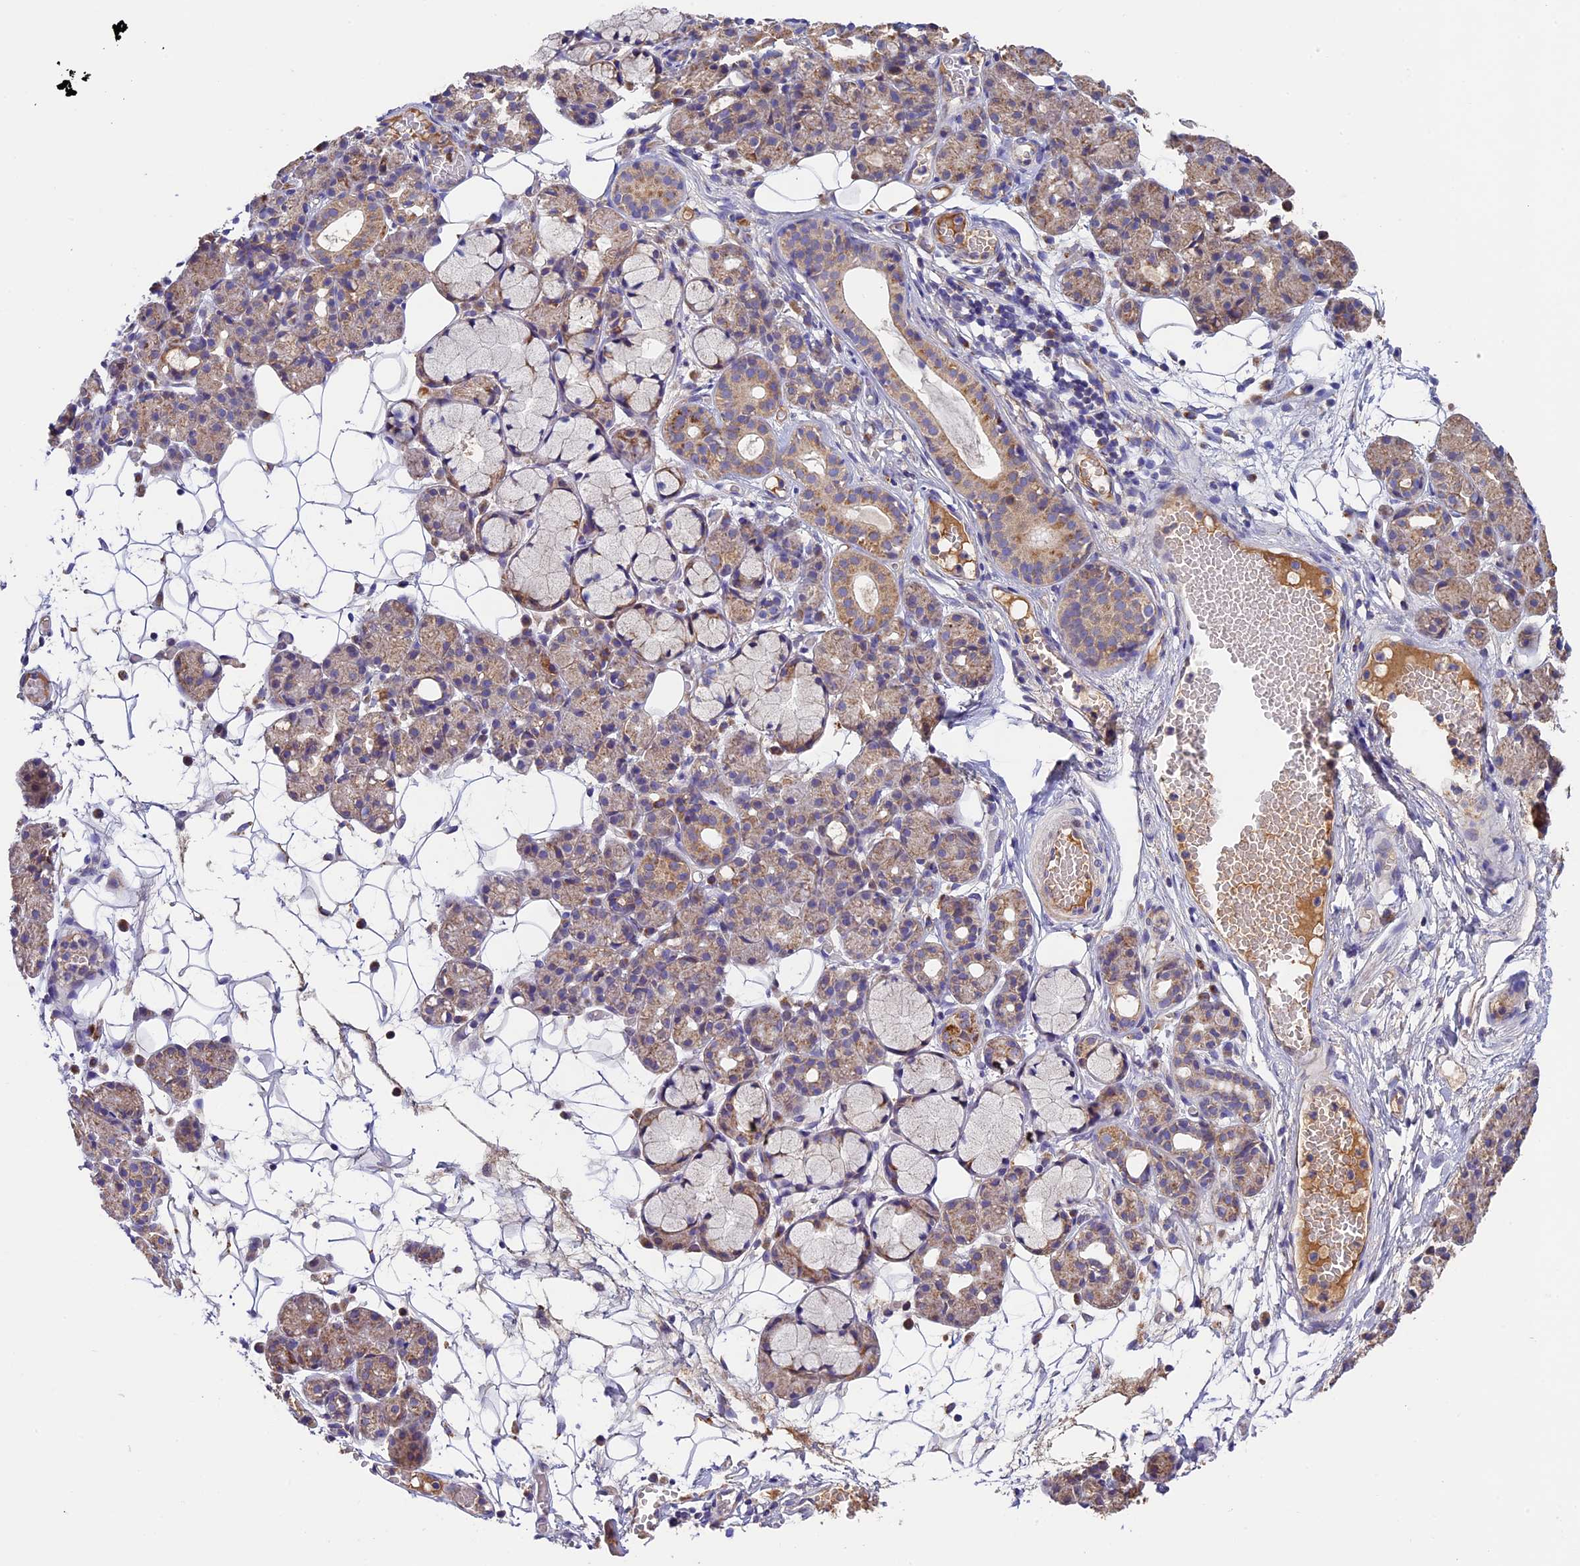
{"staining": {"intensity": "moderate", "quantity": "25%-75%", "location": "cytoplasmic/membranous"}, "tissue": "salivary gland", "cell_type": "Glandular cells", "image_type": "normal", "snomed": [{"axis": "morphology", "description": "Normal tissue, NOS"}, {"axis": "topography", "description": "Salivary gland"}], "caption": "This is an image of immunohistochemistry (IHC) staining of unremarkable salivary gland, which shows moderate staining in the cytoplasmic/membranous of glandular cells.", "gene": "OCEL1", "patient": {"sex": "male", "age": 63}}